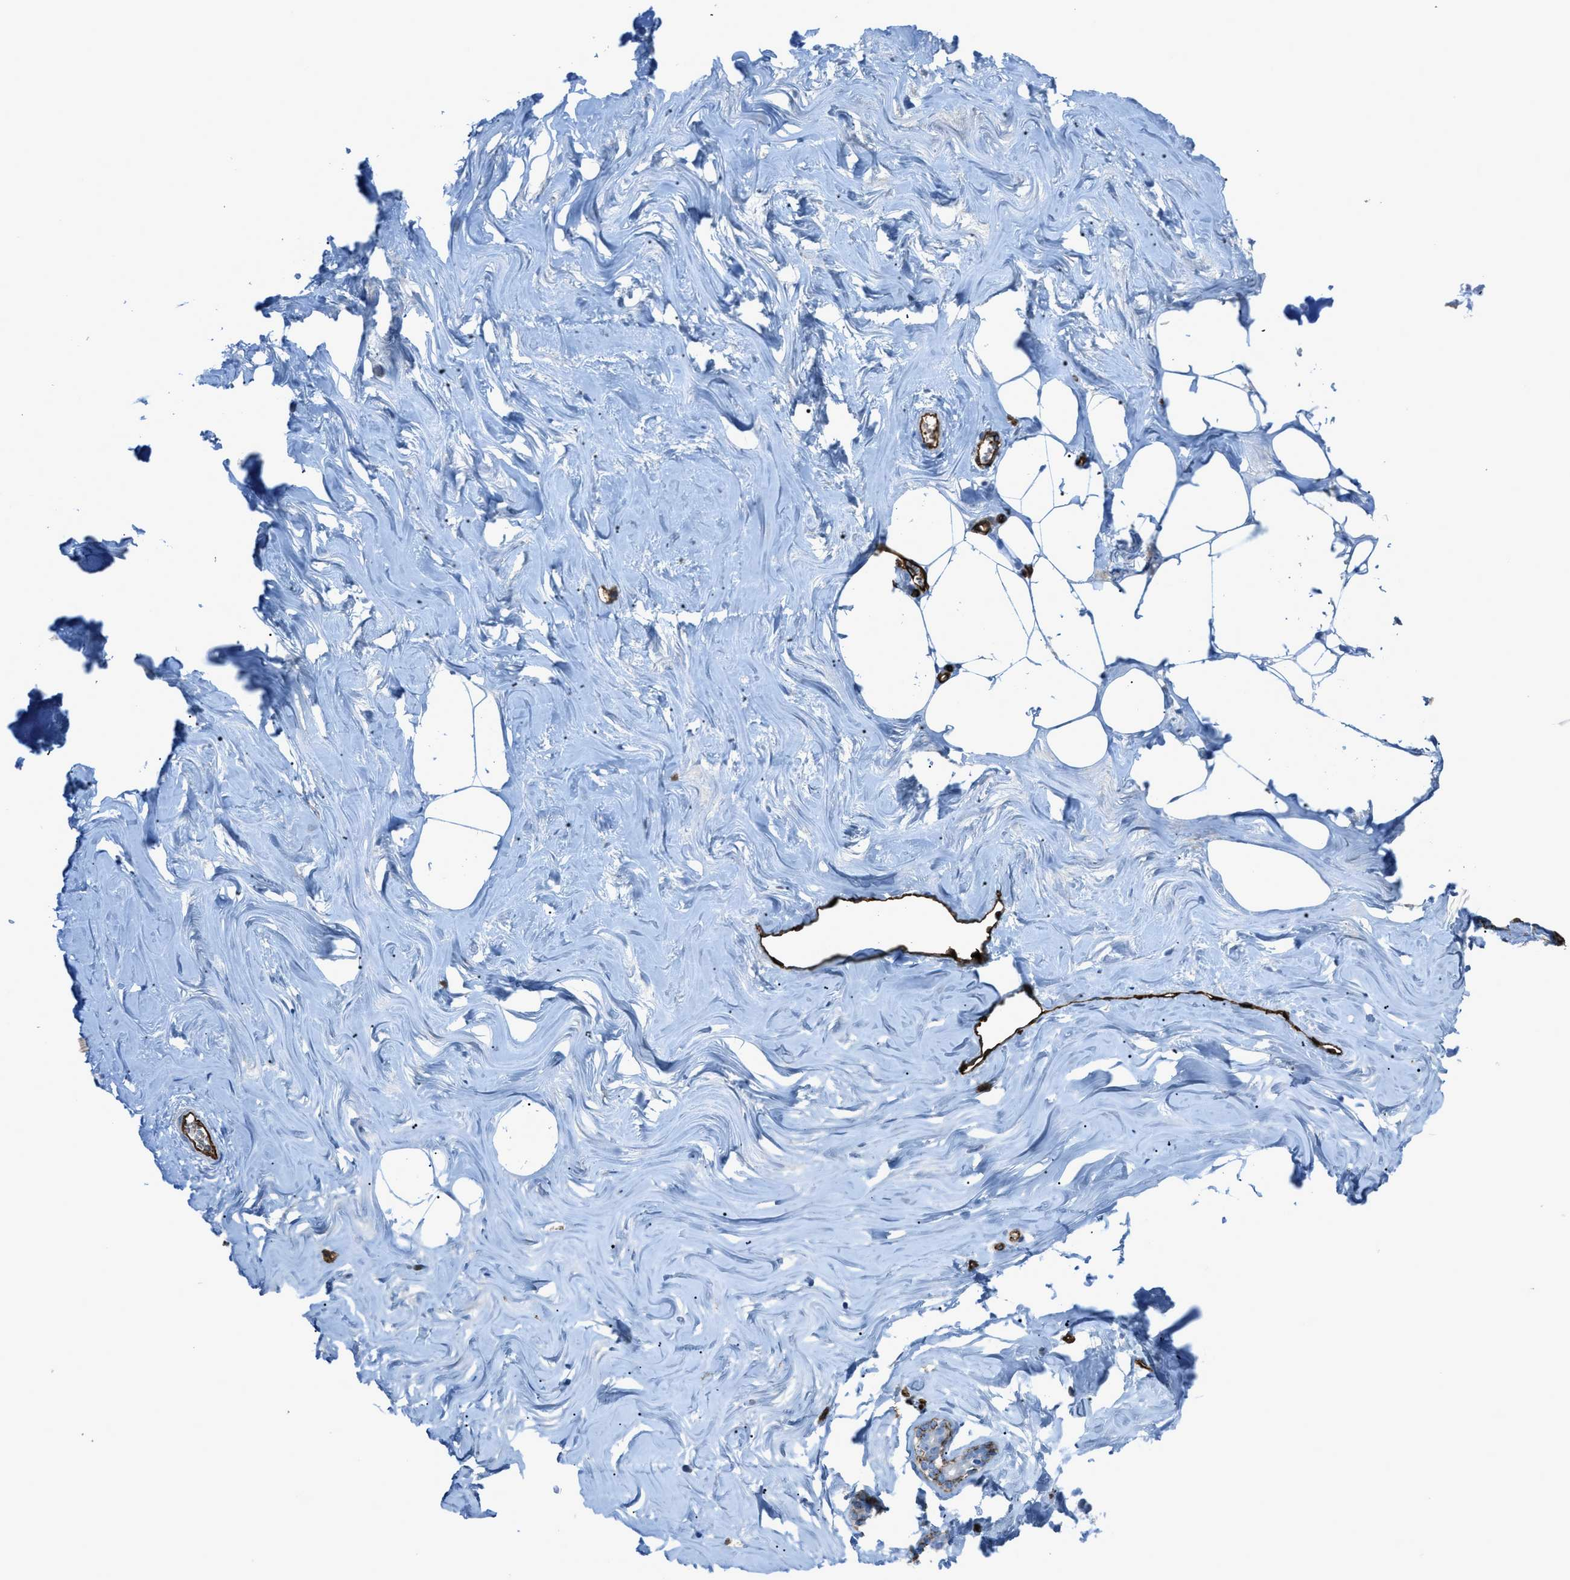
{"staining": {"intensity": "negative", "quantity": "none", "location": "none"}, "tissue": "adipose tissue", "cell_type": "Adipocytes", "image_type": "normal", "snomed": [{"axis": "morphology", "description": "Normal tissue, NOS"}, {"axis": "morphology", "description": "Fibrosis, NOS"}, {"axis": "topography", "description": "Breast"}, {"axis": "topography", "description": "Adipose tissue"}], "caption": "Immunohistochemical staining of benign adipose tissue shows no significant positivity in adipocytes.", "gene": "SLC22A15", "patient": {"sex": "female", "age": 39}}